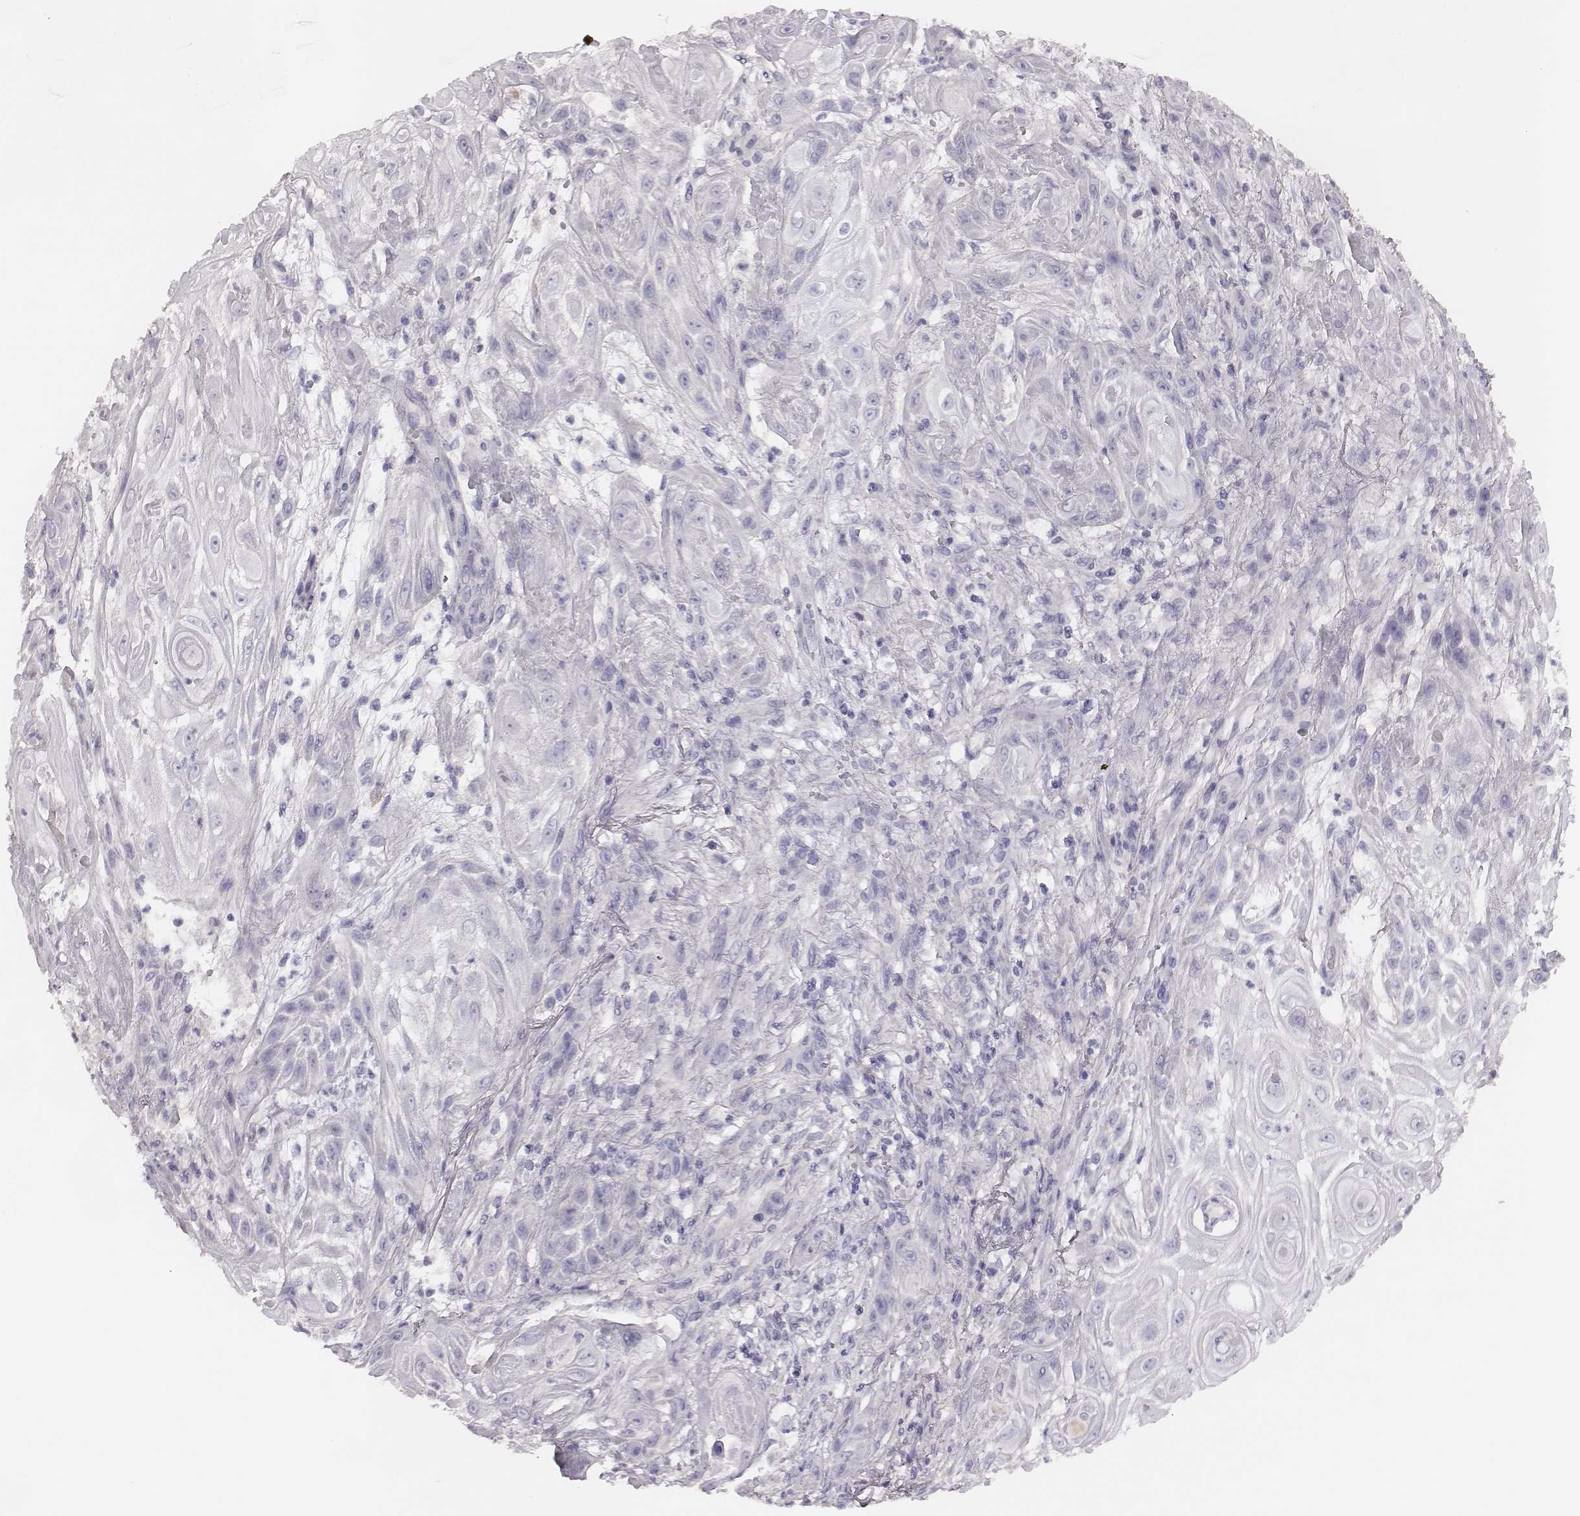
{"staining": {"intensity": "negative", "quantity": "none", "location": "none"}, "tissue": "skin cancer", "cell_type": "Tumor cells", "image_type": "cancer", "snomed": [{"axis": "morphology", "description": "Squamous cell carcinoma, NOS"}, {"axis": "topography", "description": "Skin"}], "caption": "An immunohistochemistry (IHC) histopathology image of squamous cell carcinoma (skin) is shown. There is no staining in tumor cells of squamous cell carcinoma (skin).", "gene": "P2RY10", "patient": {"sex": "male", "age": 62}}